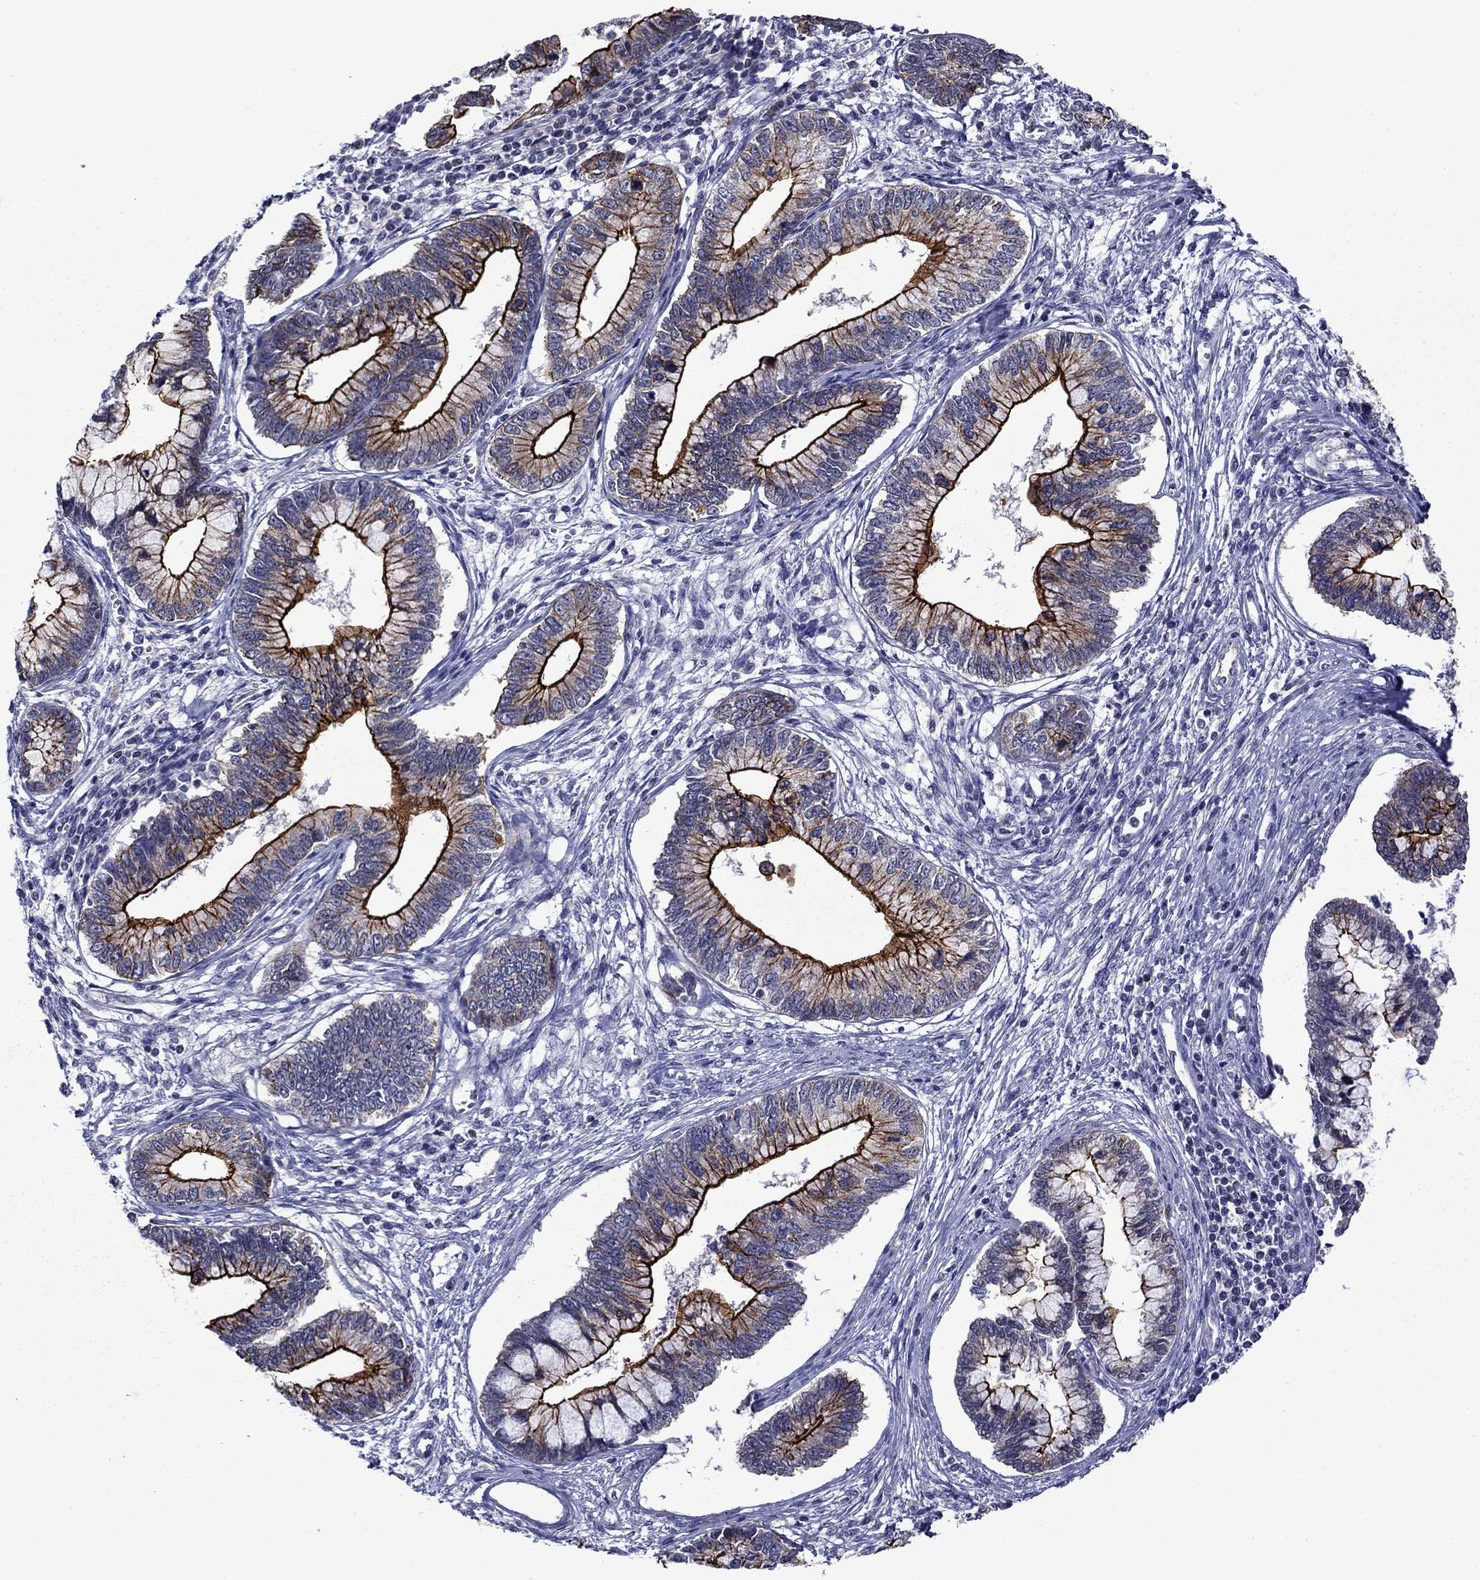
{"staining": {"intensity": "strong", "quantity": ">75%", "location": "cytoplasmic/membranous"}, "tissue": "cervical cancer", "cell_type": "Tumor cells", "image_type": "cancer", "snomed": [{"axis": "morphology", "description": "Adenocarcinoma, NOS"}, {"axis": "topography", "description": "Cervix"}], "caption": "Protein analysis of cervical cancer tissue shows strong cytoplasmic/membranous staining in approximately >75% of tumor cells.", "gene": "LMO7", "patient": {"sex": "female", "age": 44}}